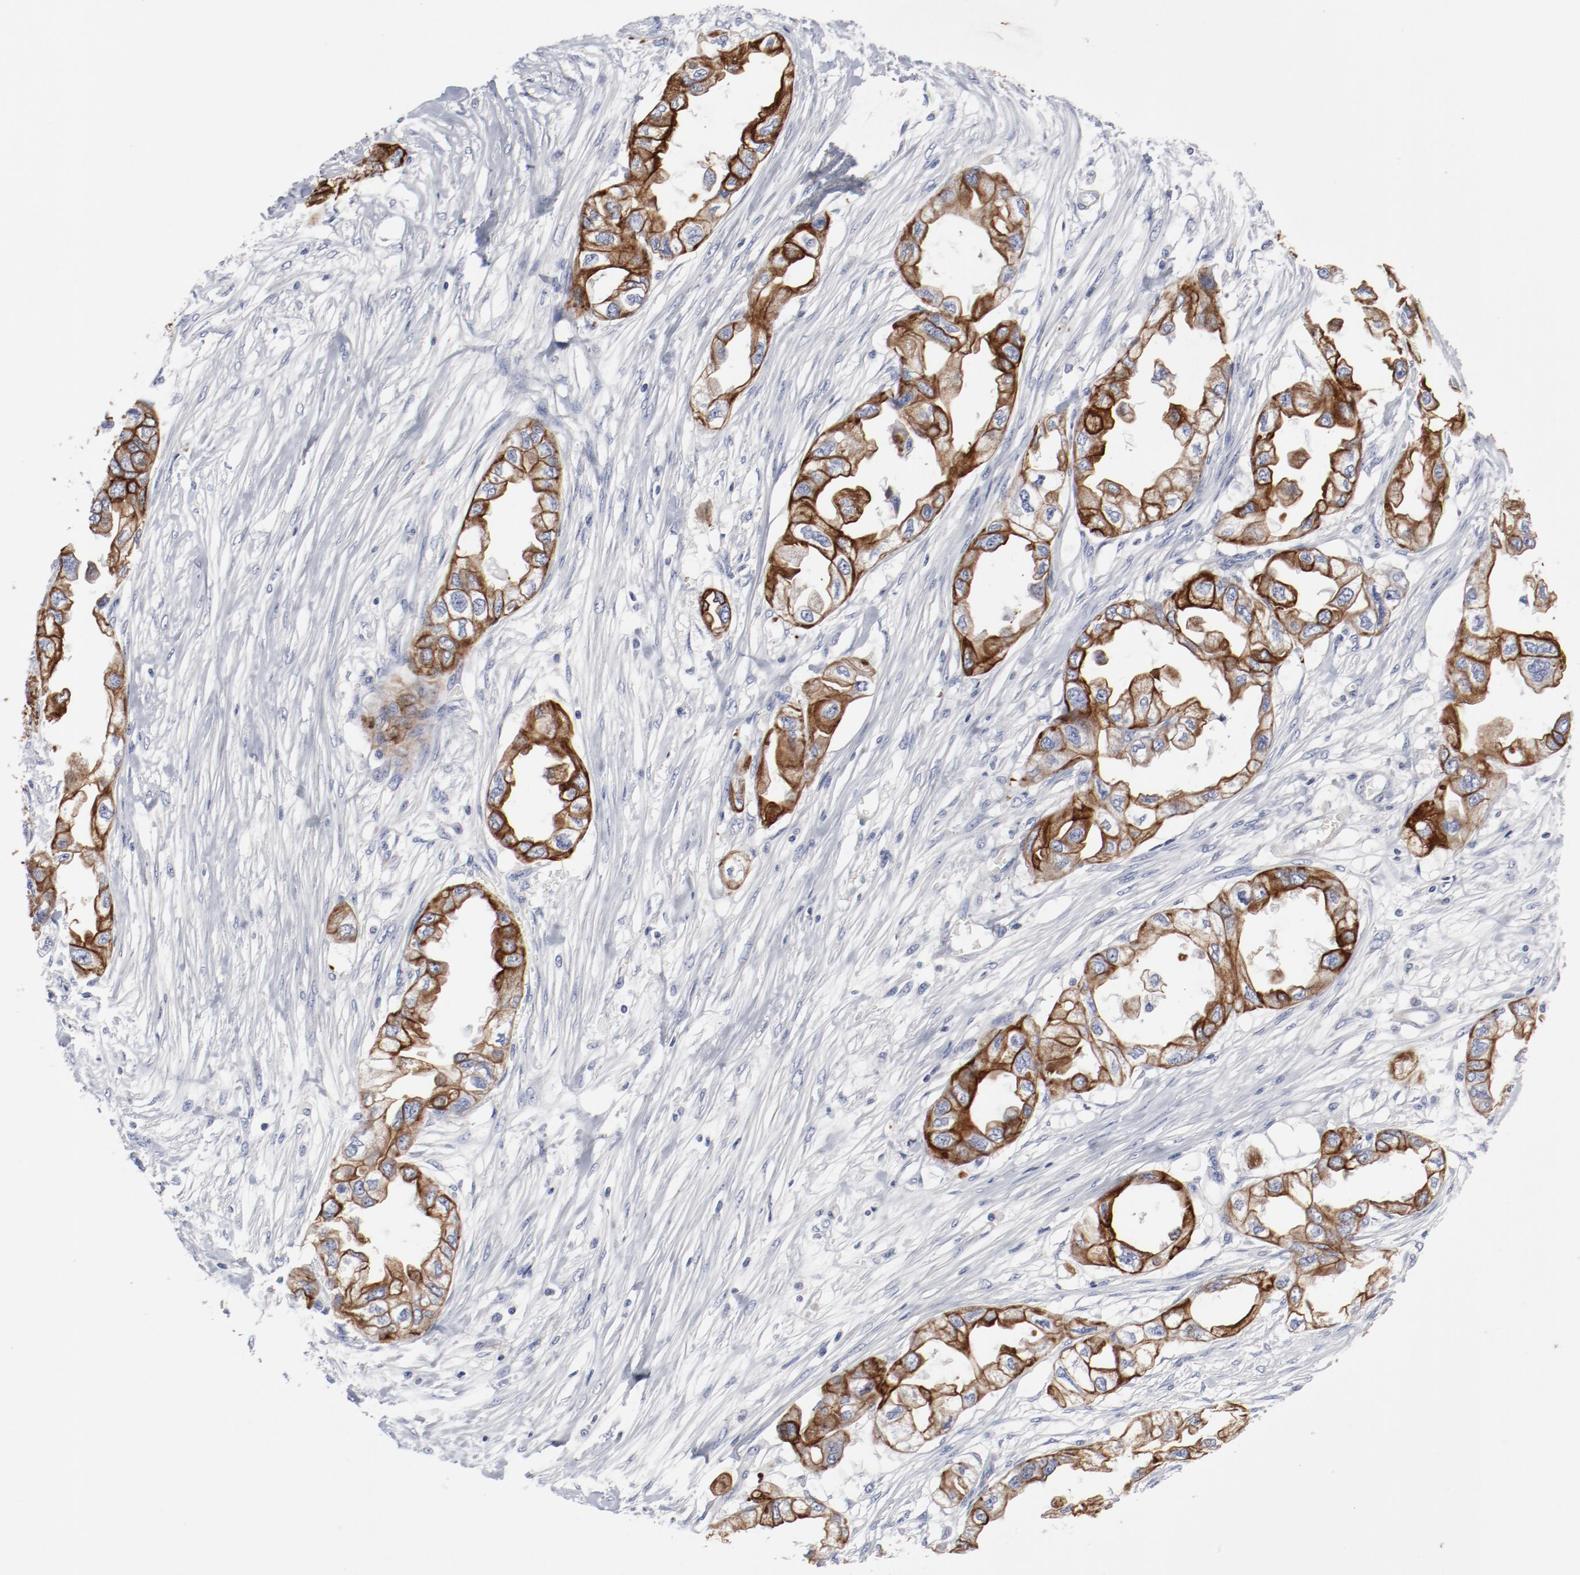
{"staining": {"intensity": "strong", "quantity": ">75%", "location": "cytoplasmic/membranous"}, "tissue": "endometrial cancer", "cell_type": "Tumor cells", "image_type": "cancer", "snomed": [{"axis": "morphology", "description": "Adenocarcinoma, NOS"}, {"axis": "topography", "description": "Endometrium"}], "caption": "DAB immunohistochemical staining of endometrial cancer exhibits strong cytoplasmic/membranous protein positivity in about >75% of tumor cells. (DAB (3,3'-diaminobenzidine) = brown stain, brightfield microscopy at high magnification).", "gene": "TSPAN6", "patient": {"sex": "female", "age": 67}}